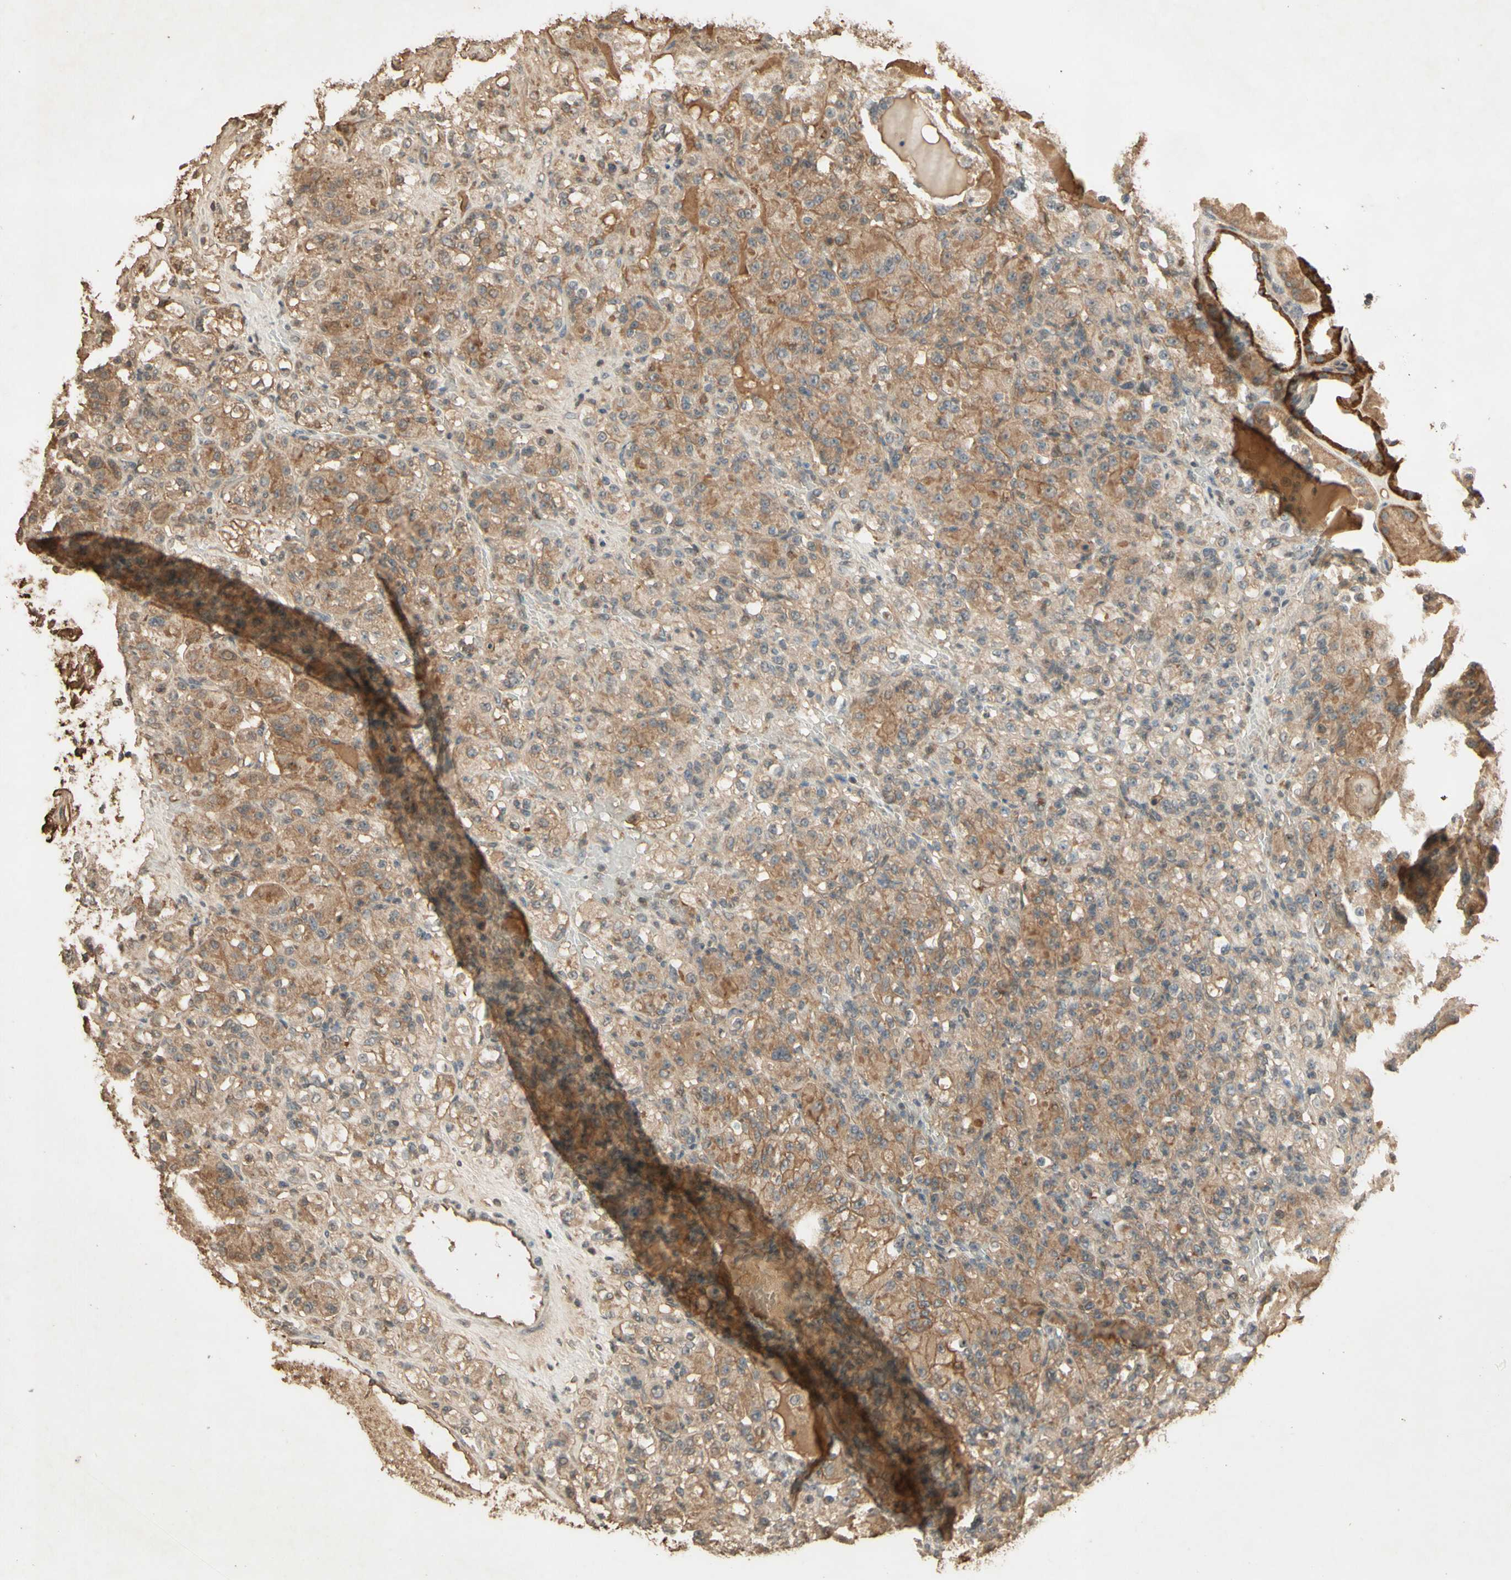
{"staining": {"intensity": "moderate", "quantity": ">75%", "location": "cytoplasmic/membranous"}, "tissue": "renal cancer", "cell_type": "Tumor cells", "image_type": "cancer", "snomed": [{"axis": "morphology", "description": "Adenocarcinoma, NOS"}, {"axis": "topography", "description": "Kidney"}], "caption": "Immunohistochemical staining of adenocarcinoma (renal) demonstrates medium levels of moderate cytoplasmic/membranous protein expression in about >75% of tumor cells. (DAB (3,3'-diaminobenzidine) IHC with brightfield microscopy, high magnification).", "gene": "SMAD9", "patient": {"sex": "male", "age": 61}}